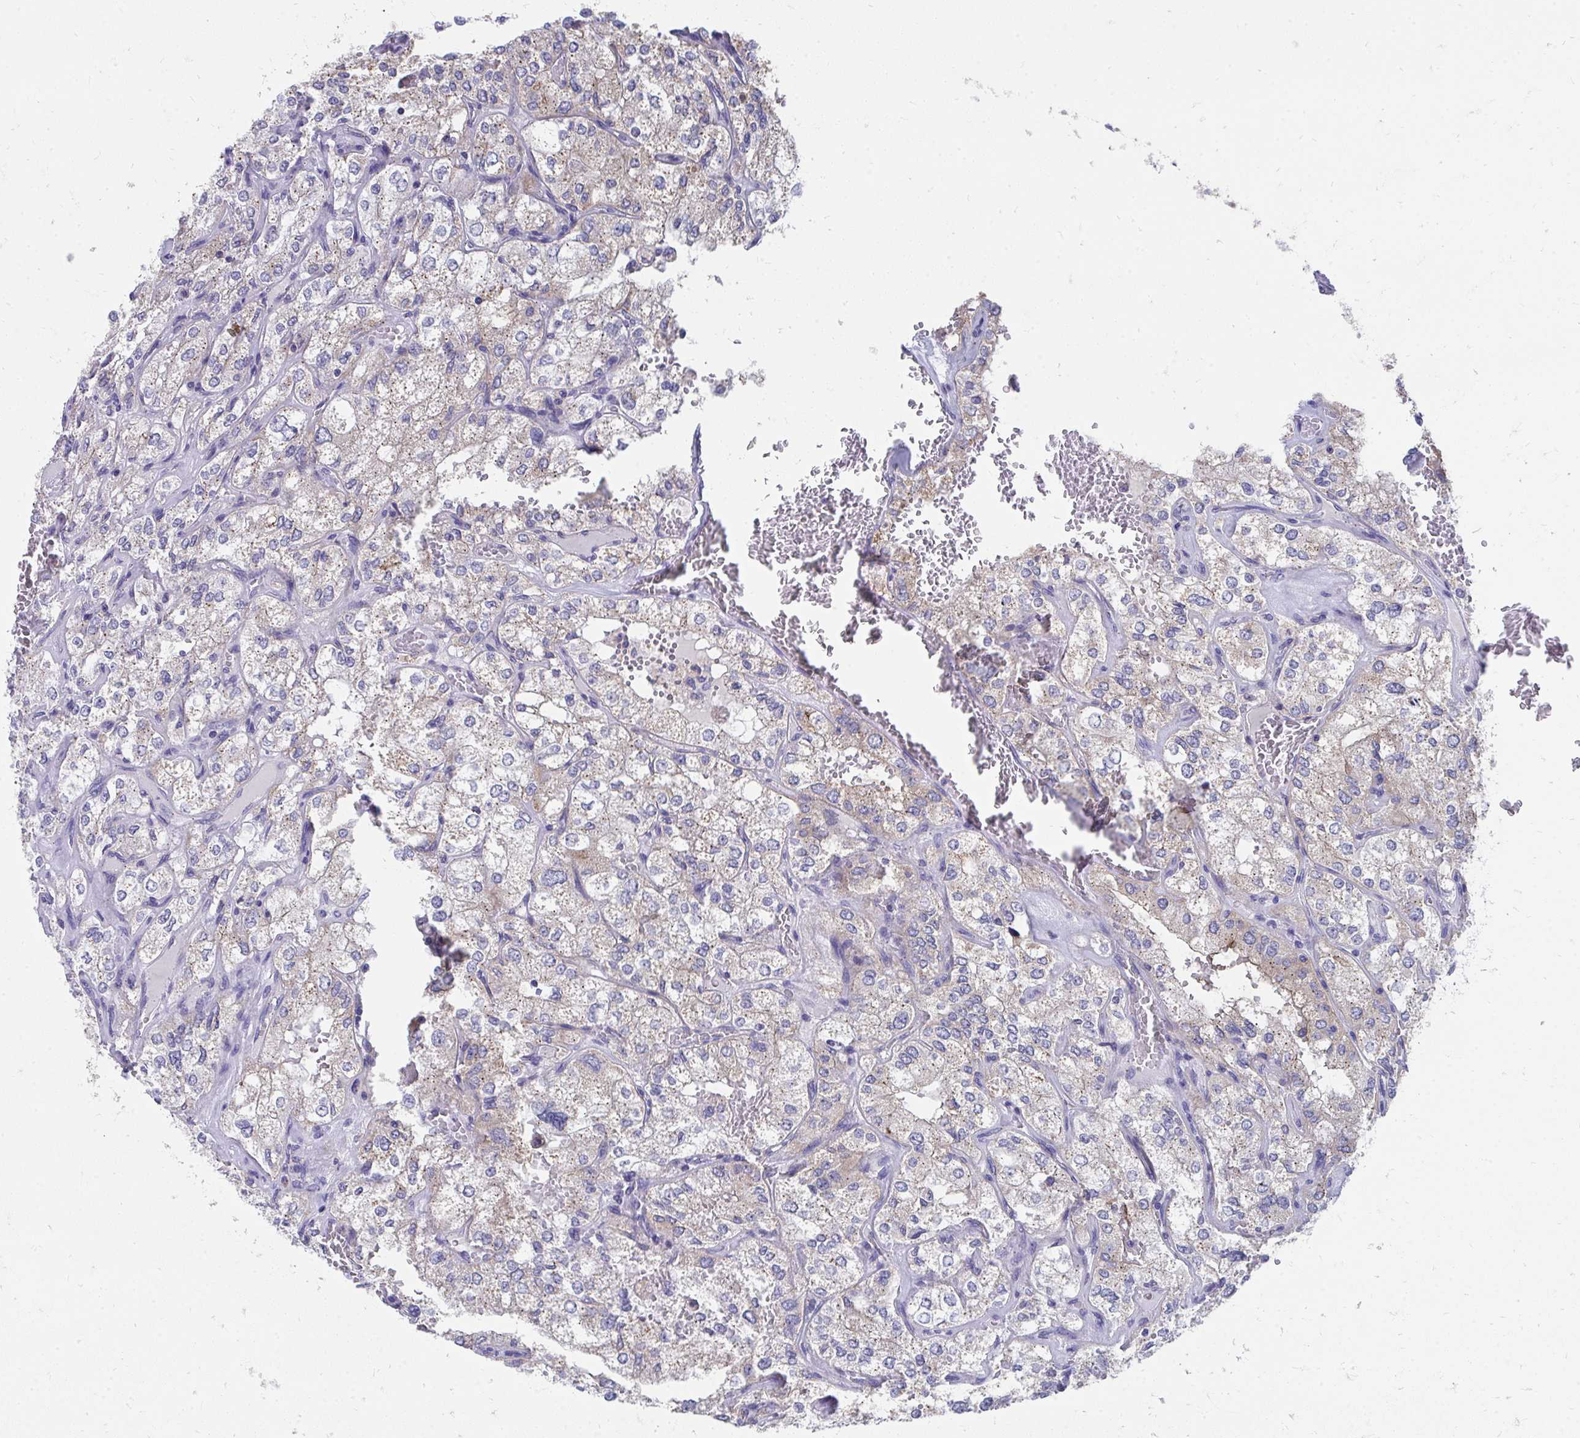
{"staining": {"intensity": "weak", "quantity": "<25%", "location": "cytoplasmic/membranous"}, "tissue": "renal cancer", "cell_type": "Tumor cells", "image_type": "cancer", "snomed": [{"axis": "morphology", "description": "Adenocarcinoma, NOS"}, {"axis": "topography", "description": "Kidney"}], "caption": "Adenocarcinoma (renal) was stained to show a protein in brown. There is no significant expression in tumor cells.", "gene": "TMPRSS2", "patient": {"sex": "female", "age": 70}}